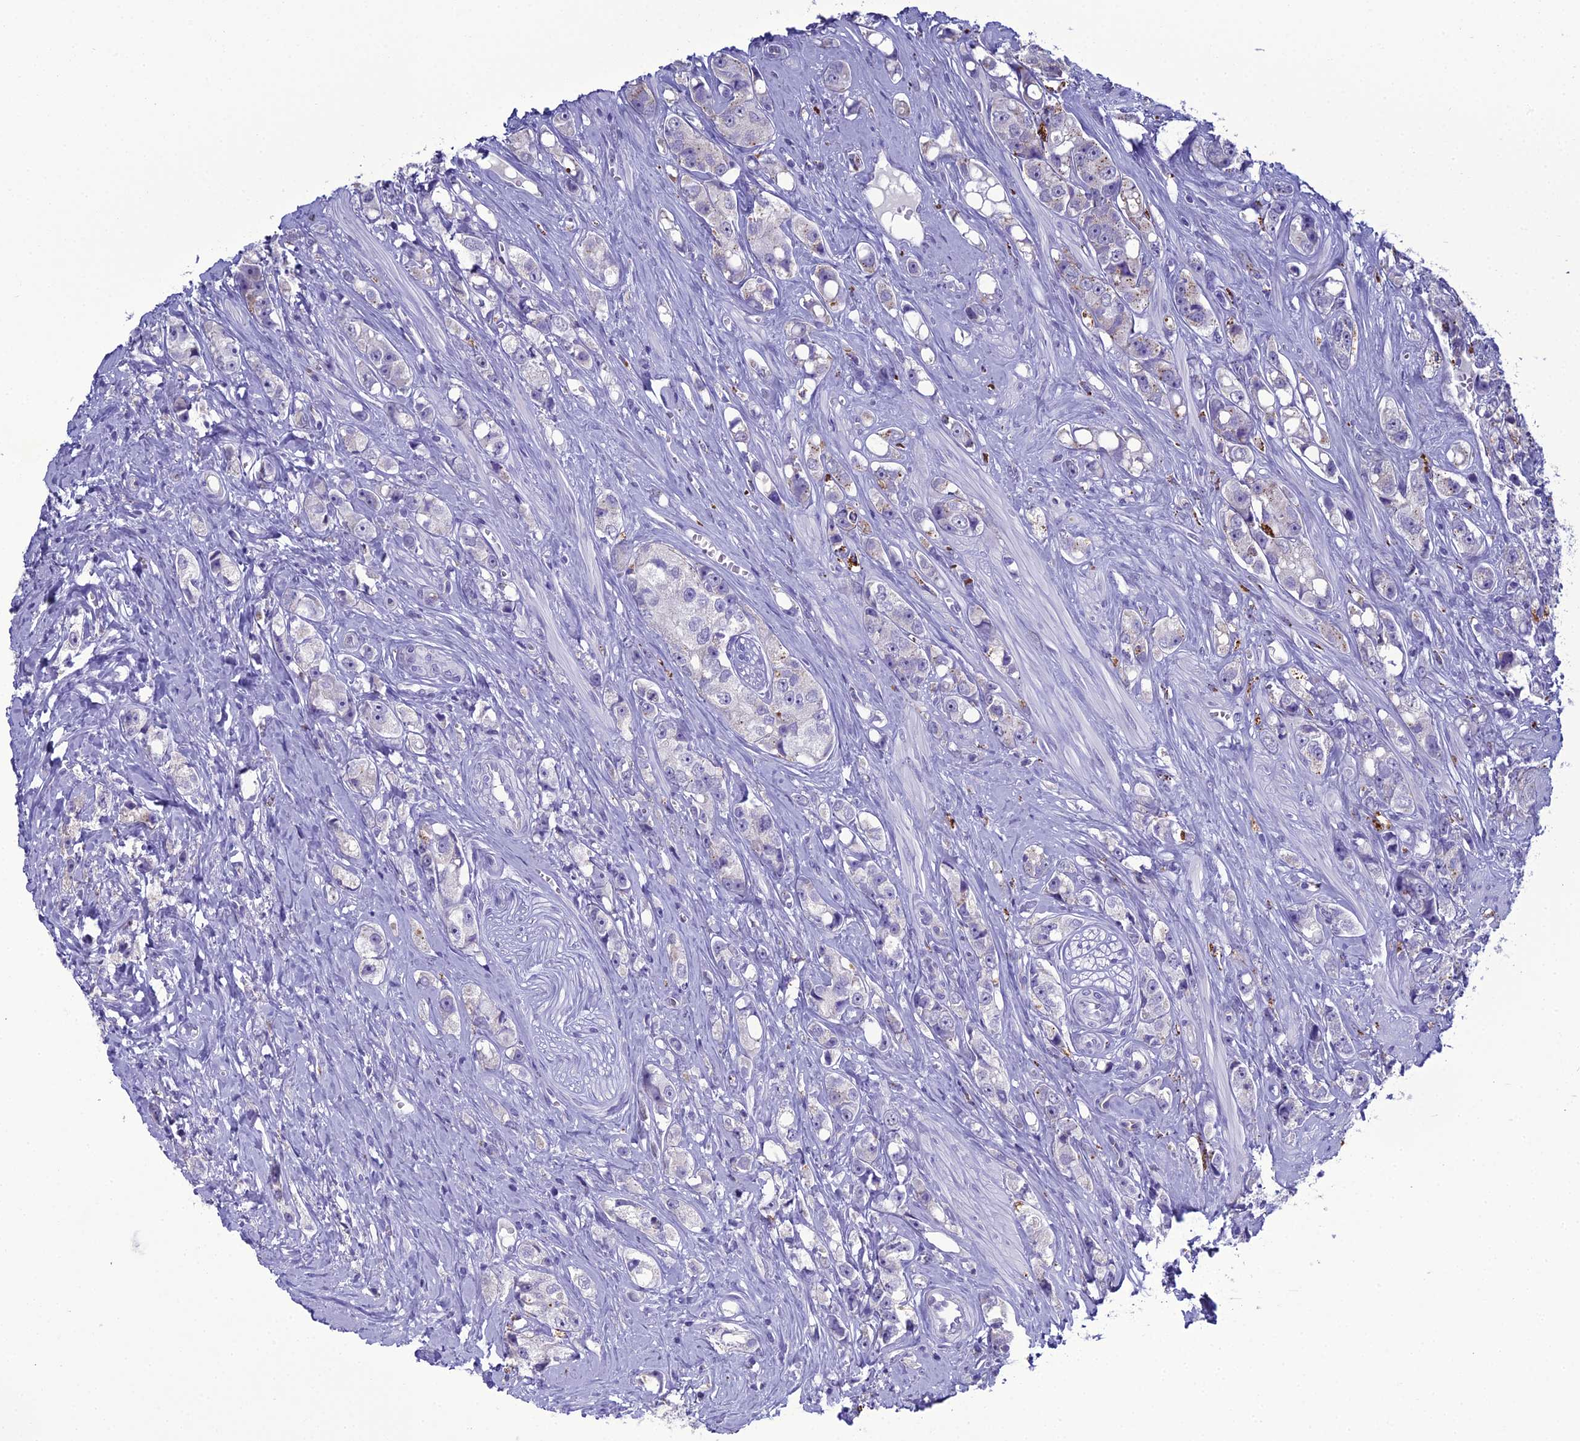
{"staining": {"intensity": "negative", "quantity": "none", "location": "none"}, "tissue": "prostate cancer", "cell_type": "Tumor cells", "image_type": "cancer", "snomed": [{"axis": "morphology", "description": "Adenocarcinoma, High grade"}, {"axis": "topography", "description": "Prostate"}], "caption": "This is a histopathology image of immunohistochemistry staining of prostate cancer, which shows no expression in tumor cells. (DAB immunohistochemistry (IHC), high magnification).", "gene": "ACE", "patient": {"sex": "male", "age": 74}}